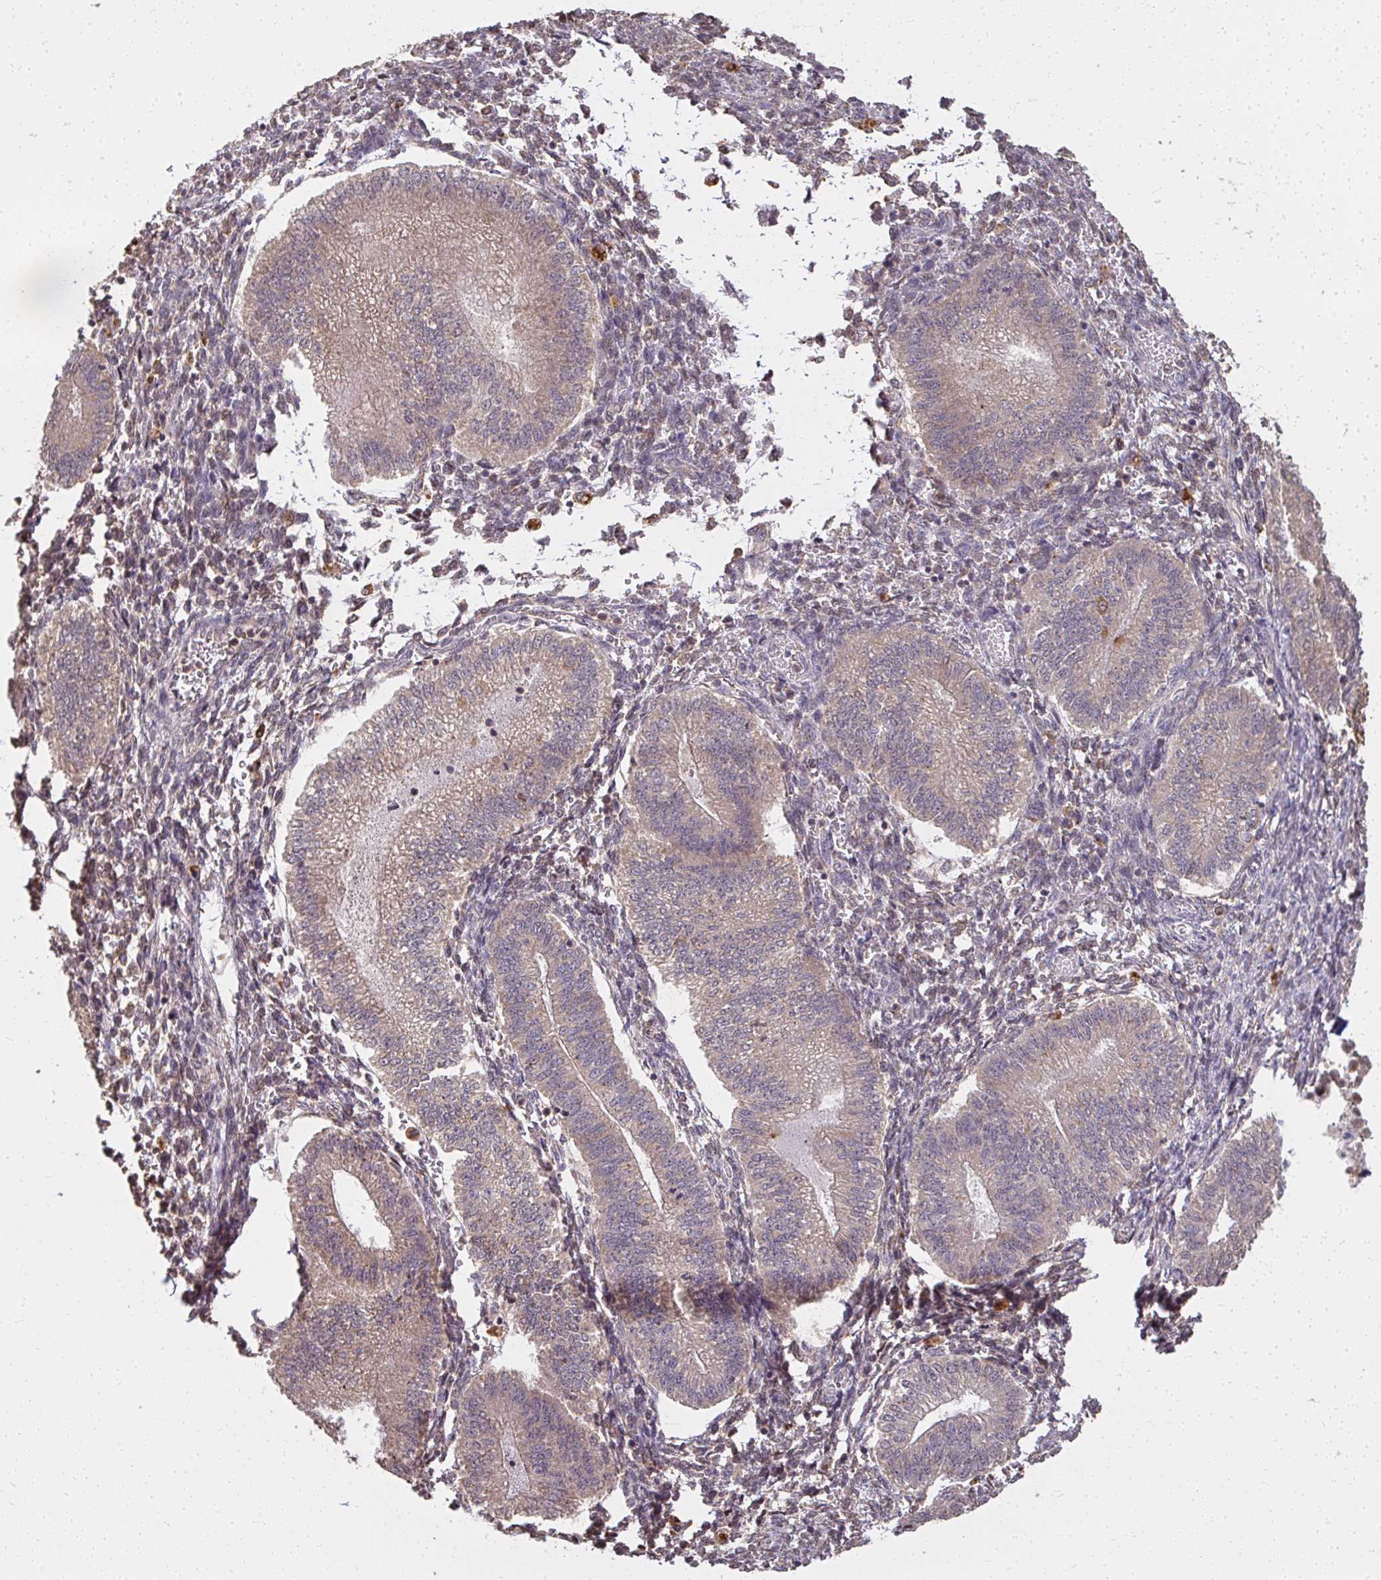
{"staining": {"intensity": "moderate", "quantity": "25%-75%", "location": "nuclear"}, "tissue": "endometrium", "cell_type": "Cells in endometrial stroma", "image_type": "normal", "snomed": [{"axis": "morphology", "description": "Normal tissue, NOS"}, {"axis": "topography", "description": "Endometrium"}], "caption": "Immunohistochemistry photomicrograph of benign endometrium stained for a protein (brown), which reveals medium levels of moderate nuclear staining in approximately 25%-75% of cells in endometrial stroma.", "gene": "LARS2", "patient": {"sex": "female", "age": 25}}